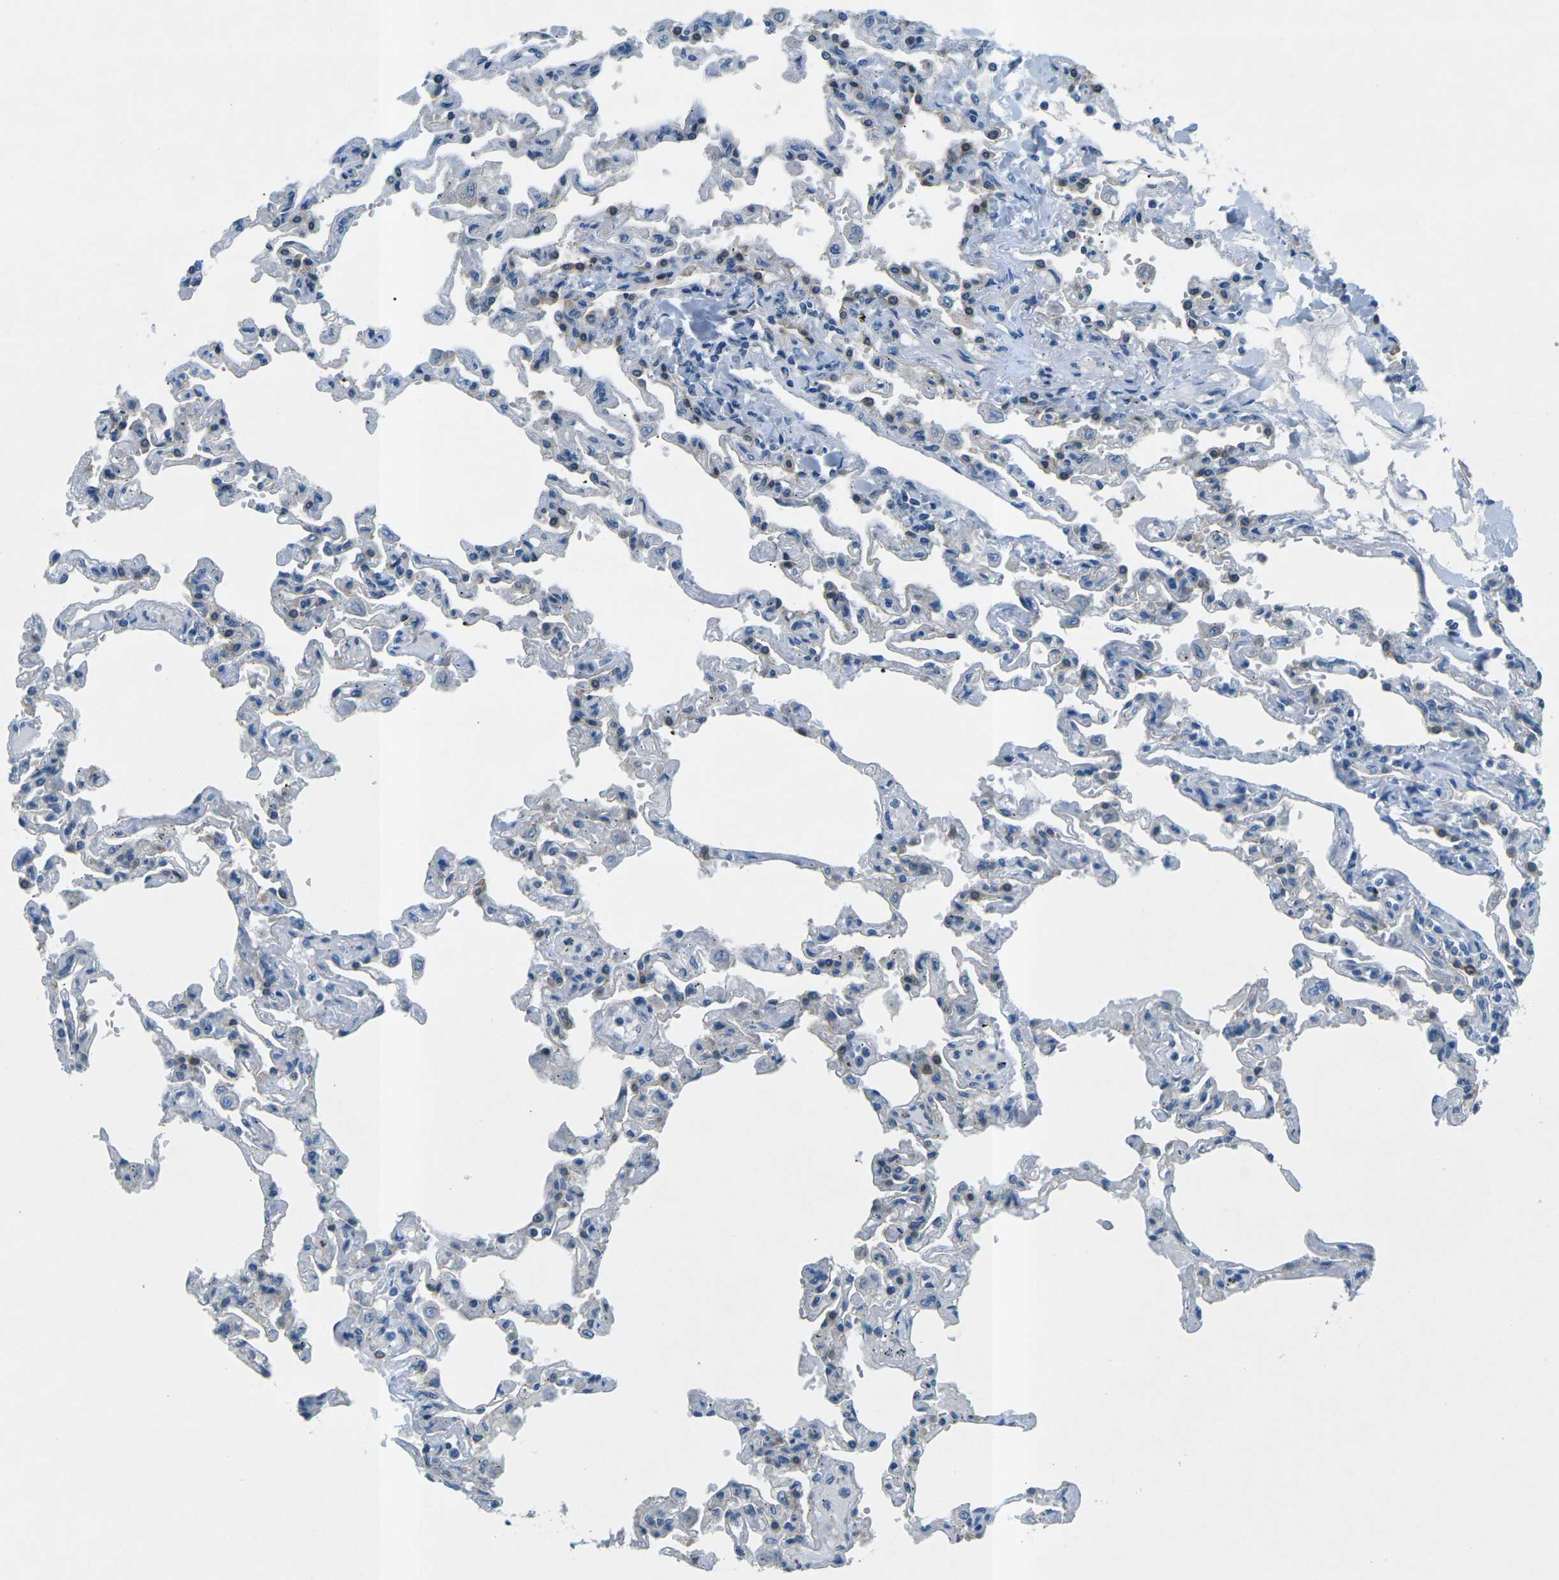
{"staining": {"intensity": "negative", "quantity": "none", "location": "none"}, "tissue": "lung", "cell_type": "Alveolar cells", "image_type": "normal", "snomed": [{"axis": "morphology", "description": "Normal tissue, NOS"}, {"axis": "topography", "description": "Lung"}], "caption": "High power microscopy photomicrograph of an immunohistochemistry (IHC) photomicrograph of unremarkable lung, revealing no significant positivity in alveolar cells.", "gene": "CTNND1", "patient": {"sex": "male", "age": 21}}